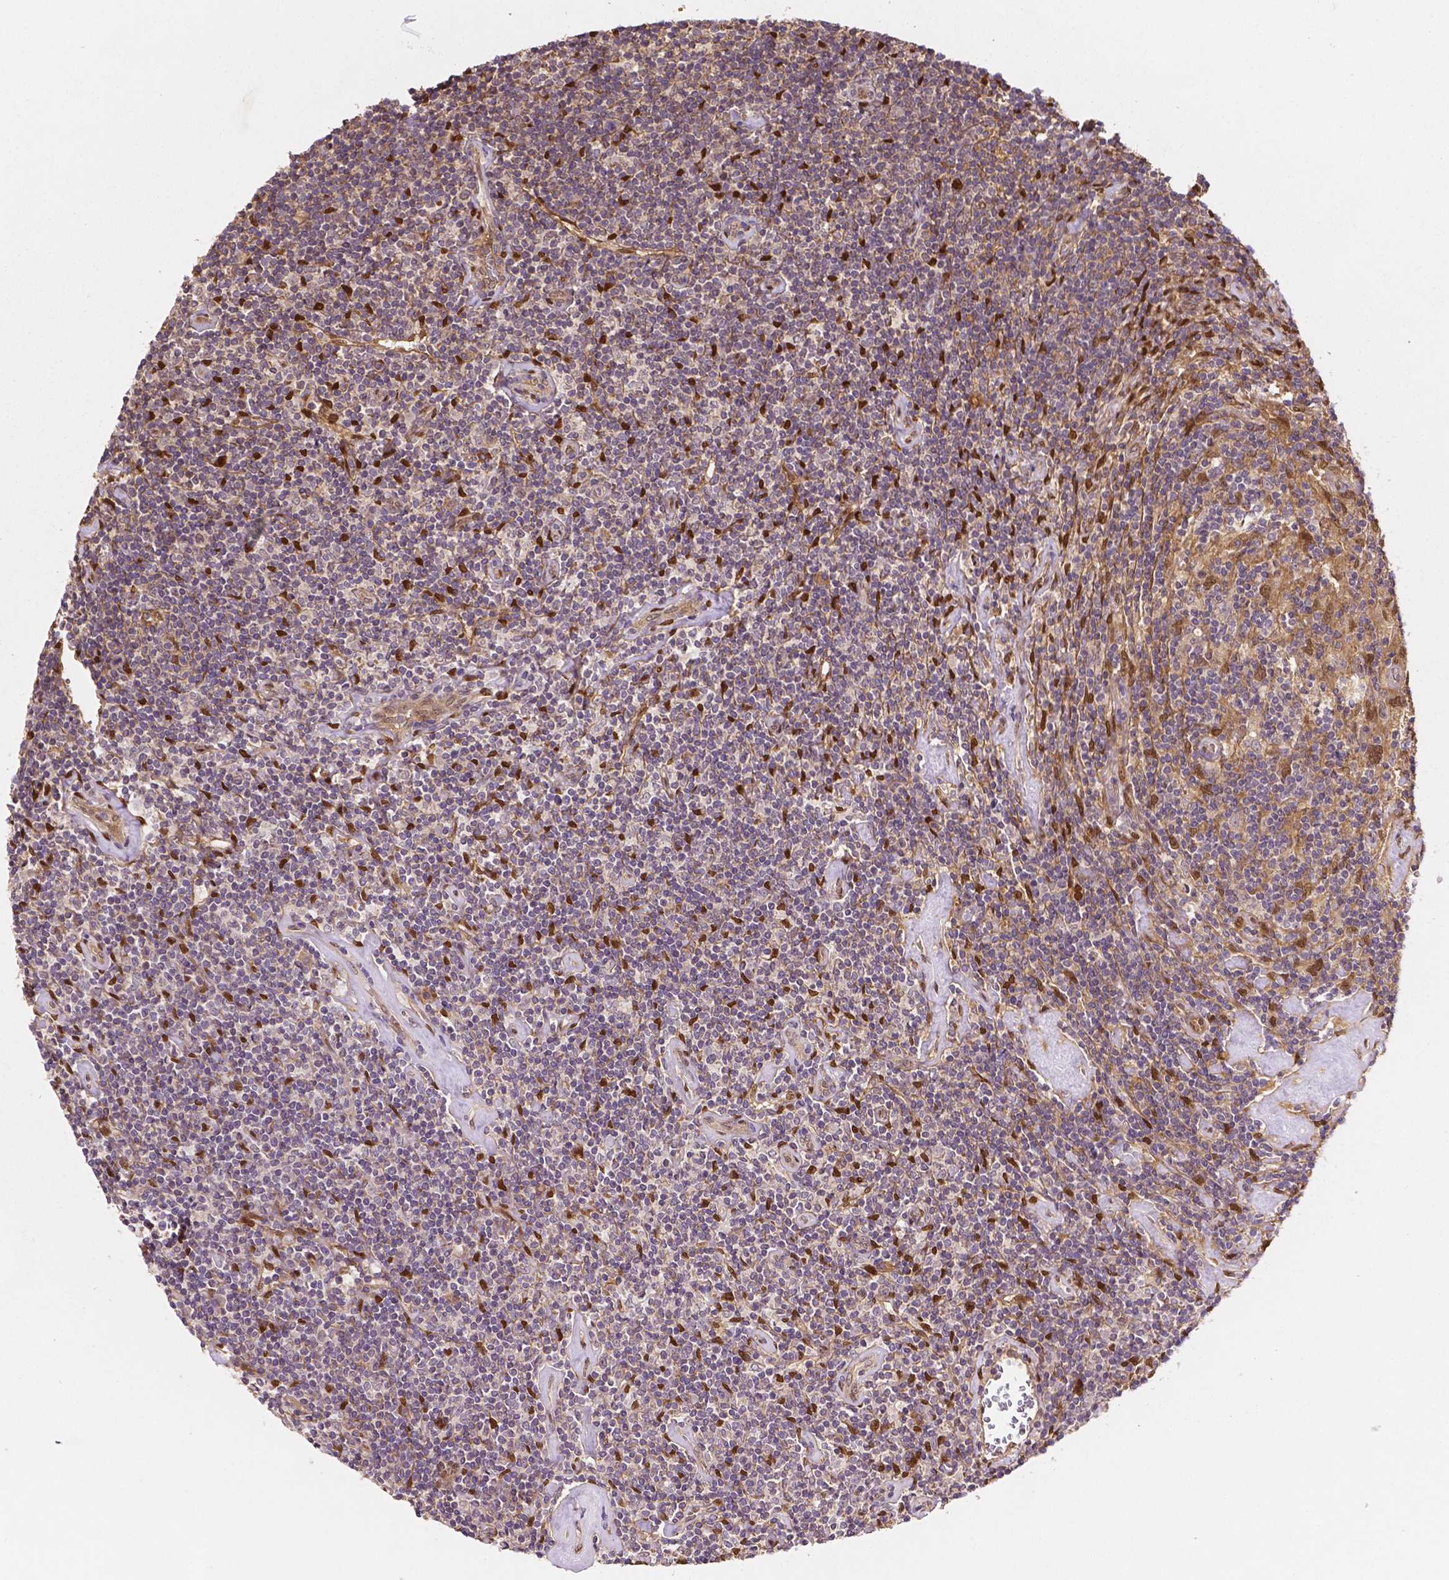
{"staining": {"intensity": "negative", "quantity": "none", "location": "none"}, "tissue": "lymphoma", "cell_type": "Tumor cells", "image_type": "cancer", "snomed": [{"axis": "morphology", "description": "Hodgkin's disease, NOS"}, {"axis": "topography", "description": "Lymph node"}], "caption": "An IHC photomicrograph of lymphoma is shown. There is no staining in tumor cells of lymphoma.", "gene": "YAP1", "patient": {"sex": "male", "age": 40}}